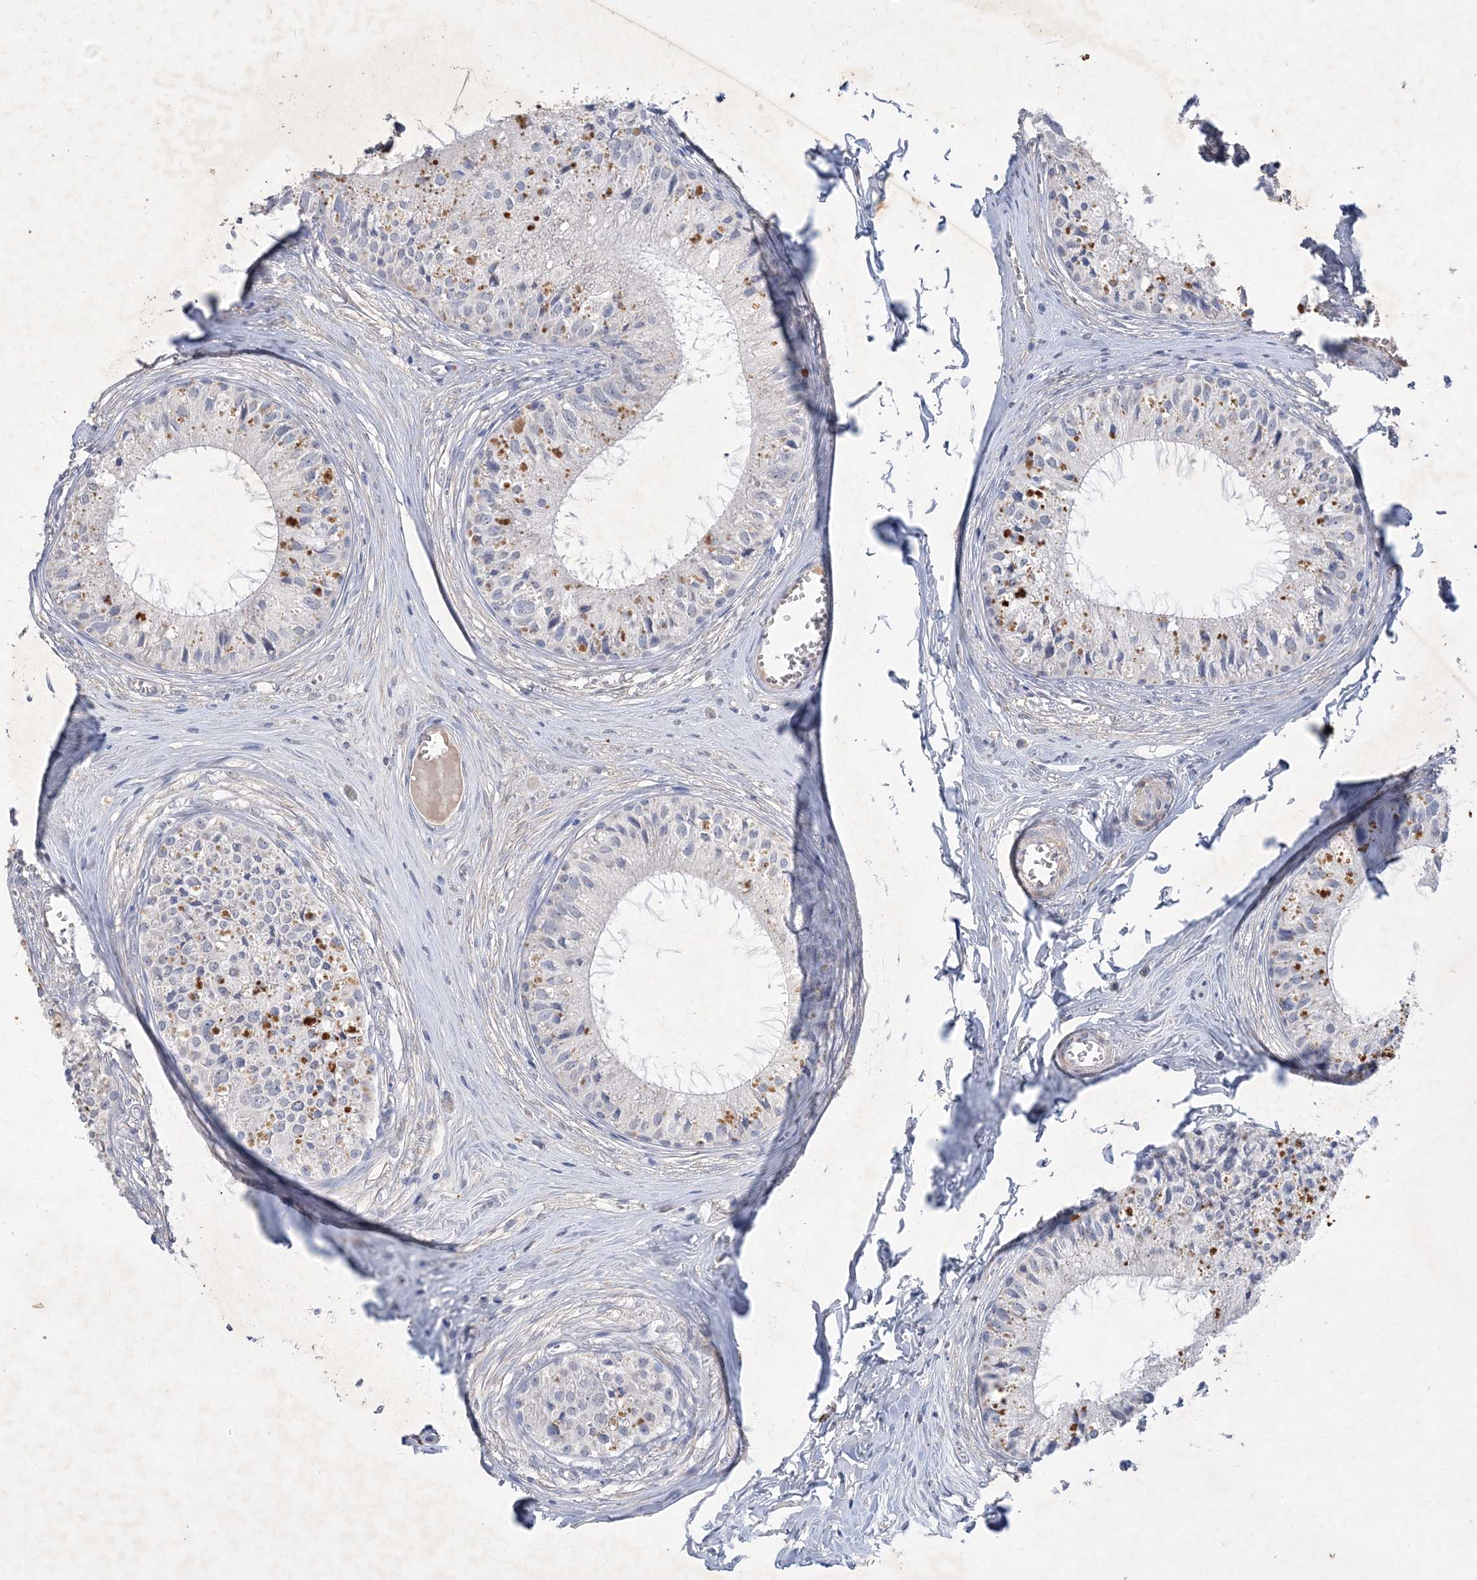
{"staining": {"intensity": "moderate", "quantity": "<25%", "location": "cytoplasmic/membranous"}, "tissue": "epididymis", "cell_type": "Glandular cells", "image_type": "normal", "snomed": [{"axis": "morphology", "description": "Normal tissue, NOS"}, {"axis": "topography", "description": "Epididymis"}], "caption": "Protein staining demonstrates moderate cytoplasmic/membranous positivity in approximately <25% of glandular cells in unremarkable epididymis. Nuclei are stained in blue.", "gene": "C11orf58", "patient": {"sex": "male", "age": 36}}